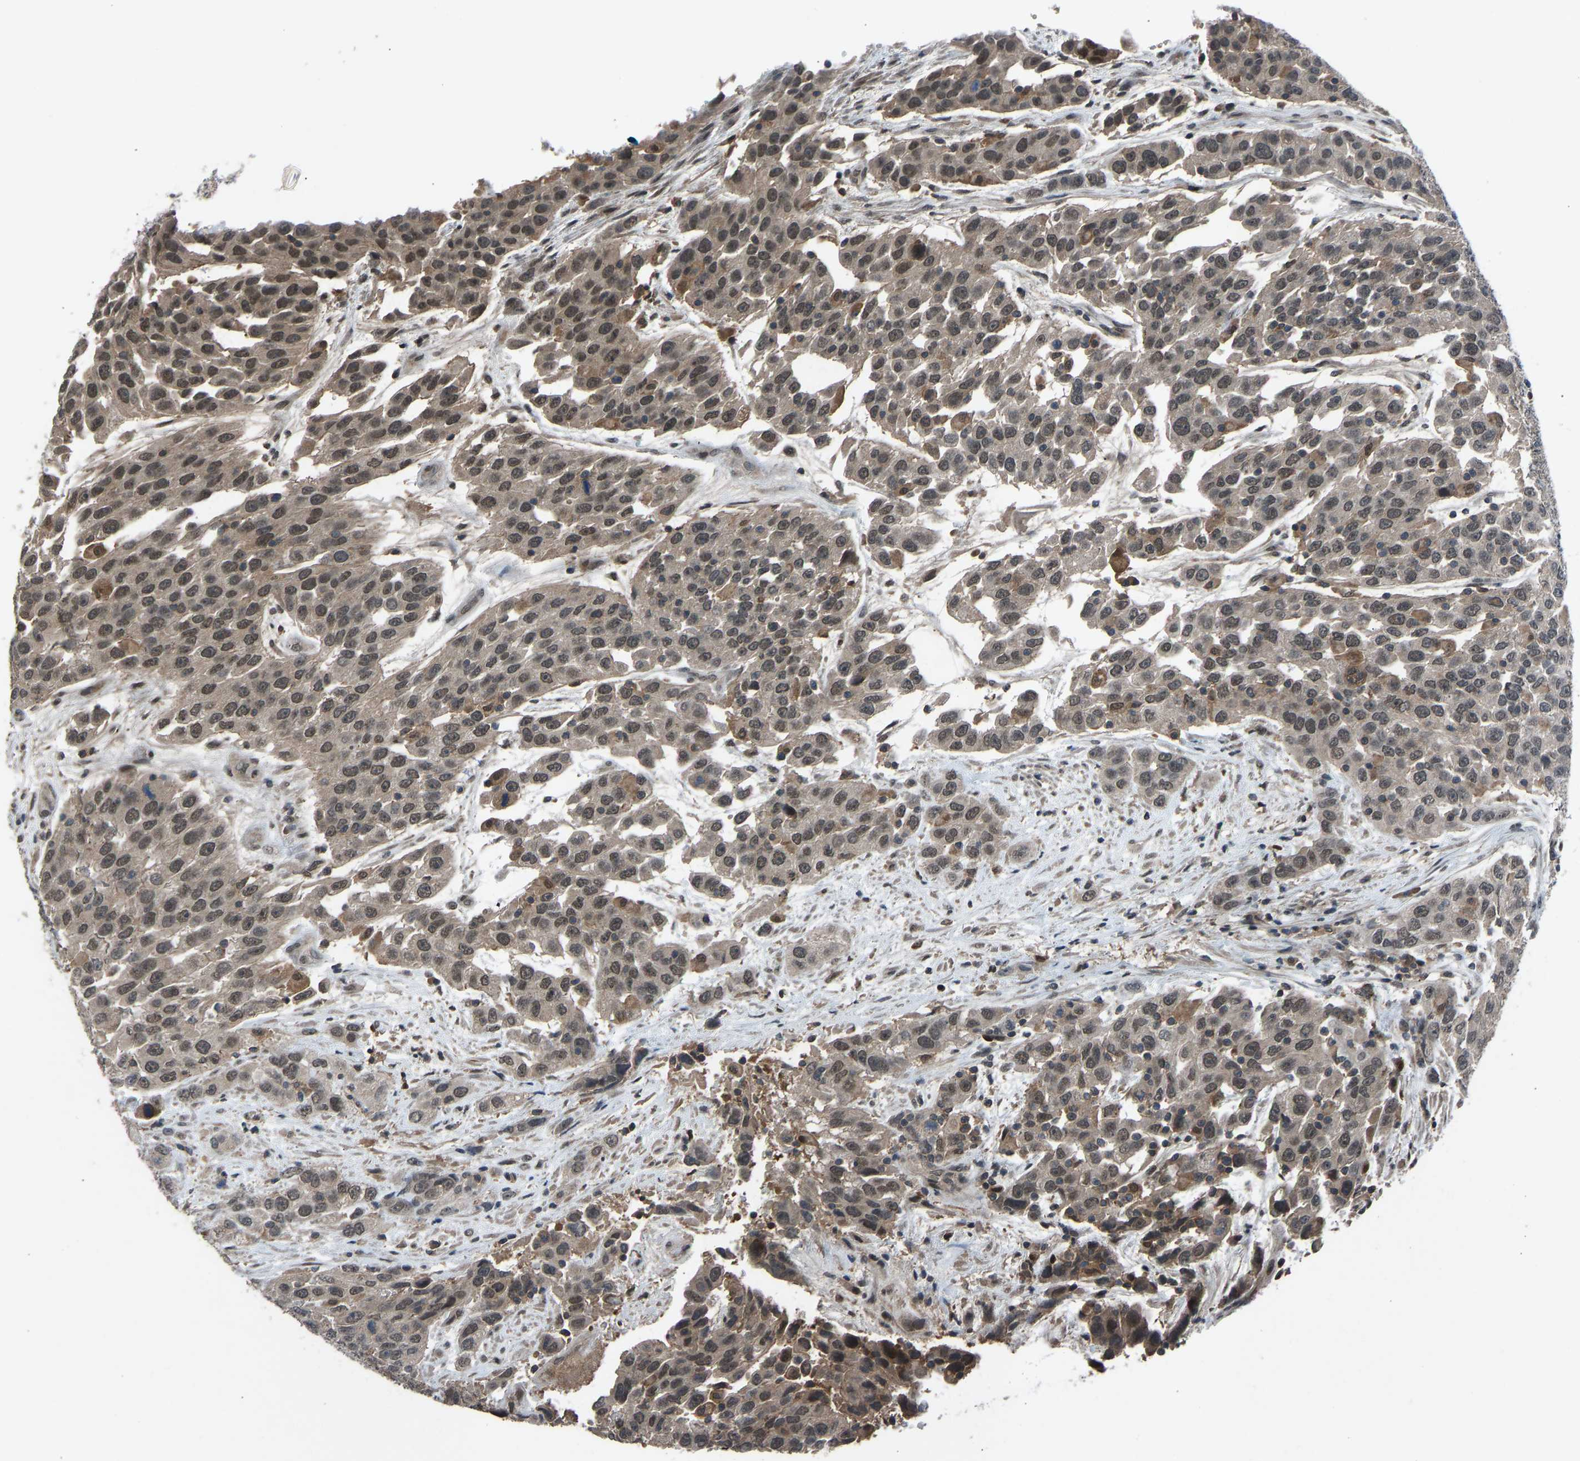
{"staining": {"intensity": "moderate", "quantity": ">75%", "location": "cytoplasmic/membranous,nuclear"}, "tissue": "urothelial cancer", "cell_type": "Tumor cells", "image_type": "cancer", "snomed": [{"axis": "morphology", "description": "Urothelial carcinoma, High grade"}, {"axis": "topography", "description": "Urinary bladder"}], "caption": "Protein expression by immunohistochemistry (IHC) shows moderate cytoplasmic/membranous and nuclear expression in approximately >75% of tumor cells in urothelial carcinoma (high-grade).", "gene": "SLC43A1", "patient": {"sex": "female", "age": 80}}